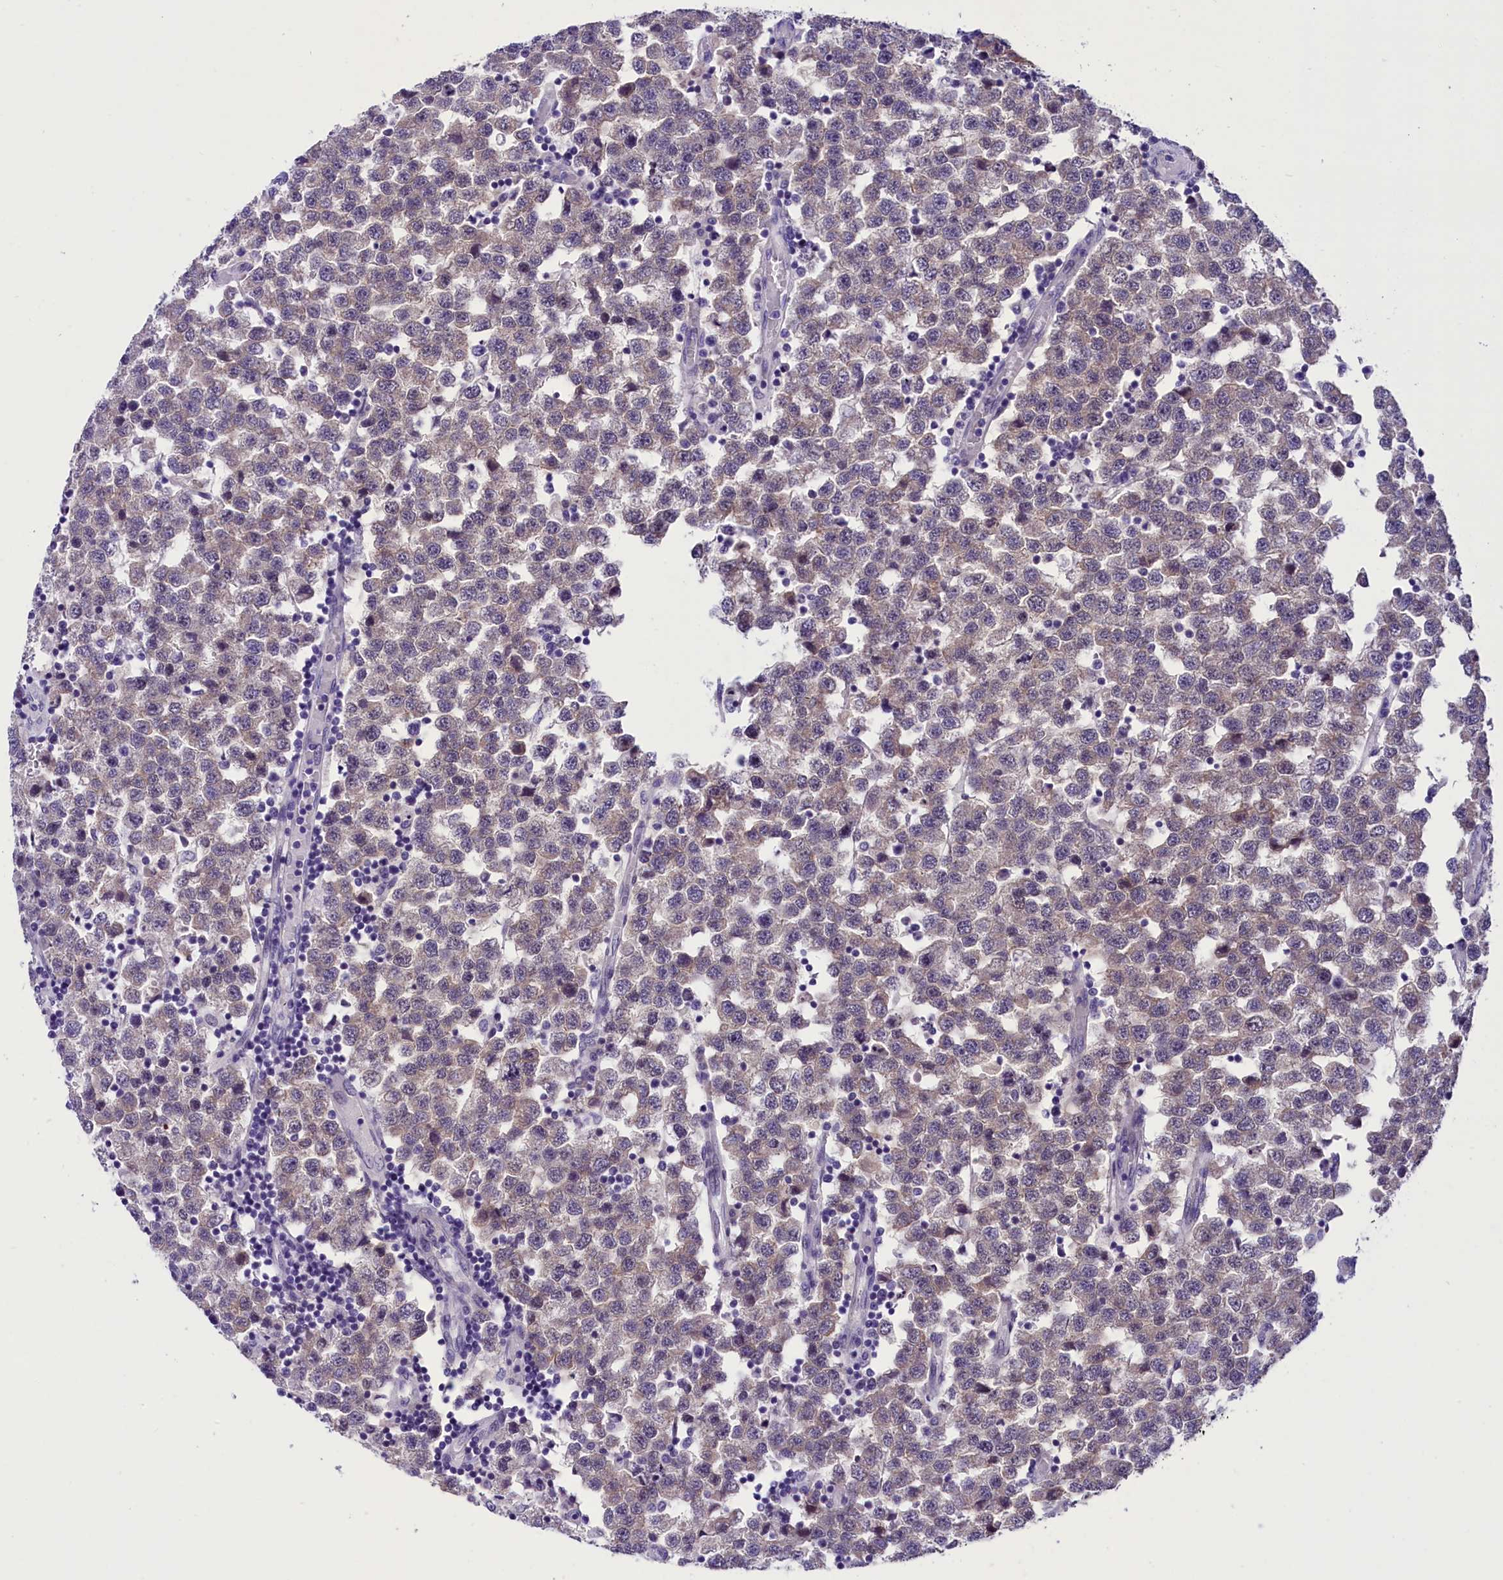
{"staining": {"intensity": "weak", "quantity": "<25%", "location": "cytoplasmic/membranous"}, "tissue": "testis cancer", "cell_type": "Tumor cells", "image_type": "cancer", "snomed": [{"axis": "morphology", "description": "Seminoma, NOS"}, {"axis": "topography", "description": "Testis"}], "caption": "Immunohistochemical staining of testis cancer (seminoma) exhibits no significant expression in tumor cells.", "gene": "PRR15", "patient": {"sex": "male", "age": 34}}